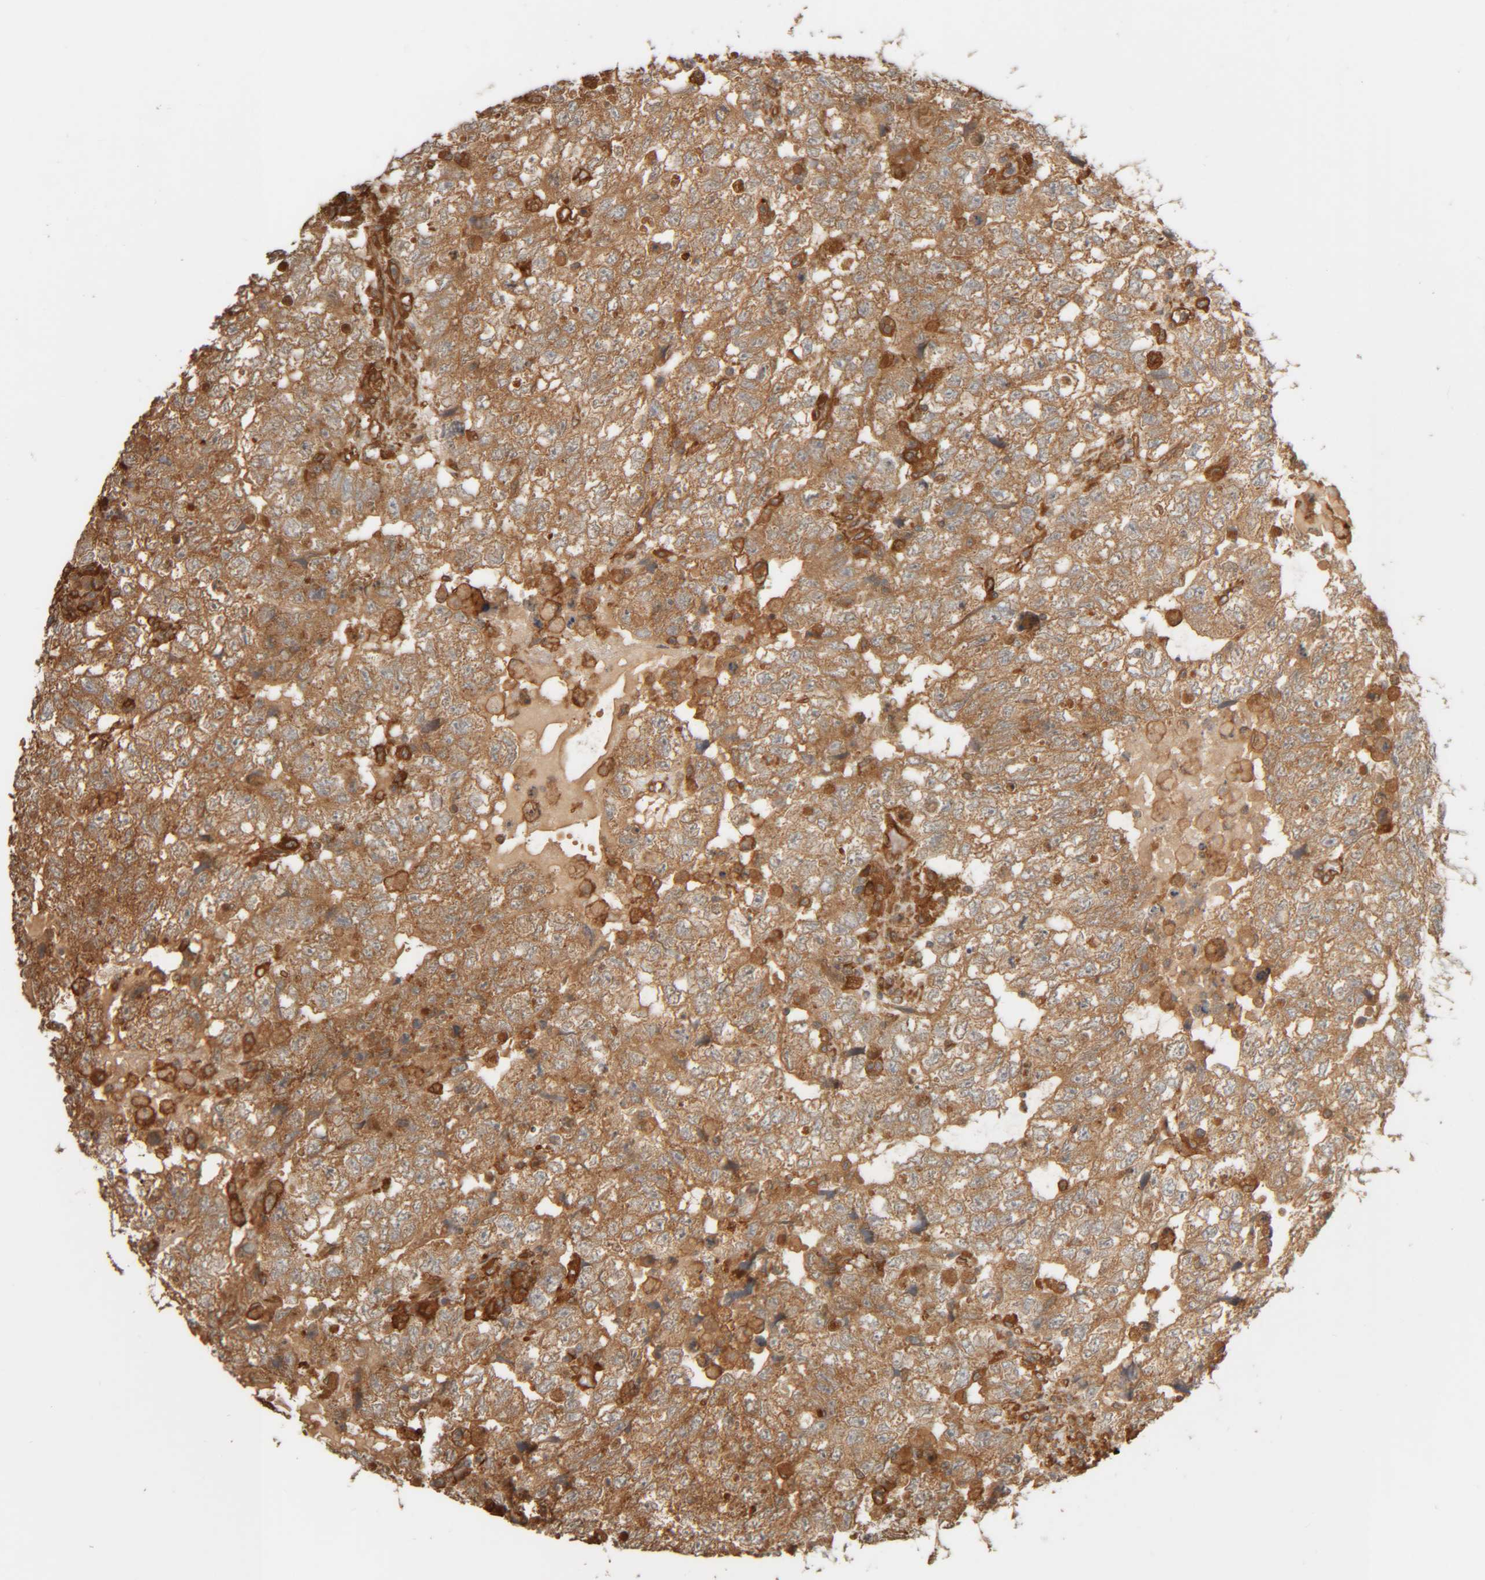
{"staining": {"intensity": "moderate", "quantity": ">75%", "location": "cytoplasmic/membranous"}, "tissue": "testis cancer", "cell_type": "Tumor cells", "image_type": "cancer", "snomed": [{"axis": "morphology", "description": "Carcinoma, Embryonal, NOS"}, {"axis": "topography", "description": "Testis"}], "caption": "Protein staining by IHC exhibits moderate cytoplasmic/membranous positivity in about >75% of tumor cells in testis cancer (embryonal carcinoma).", "gene": "TMEM192", "patient": {"sex": "male", "age": 36}}